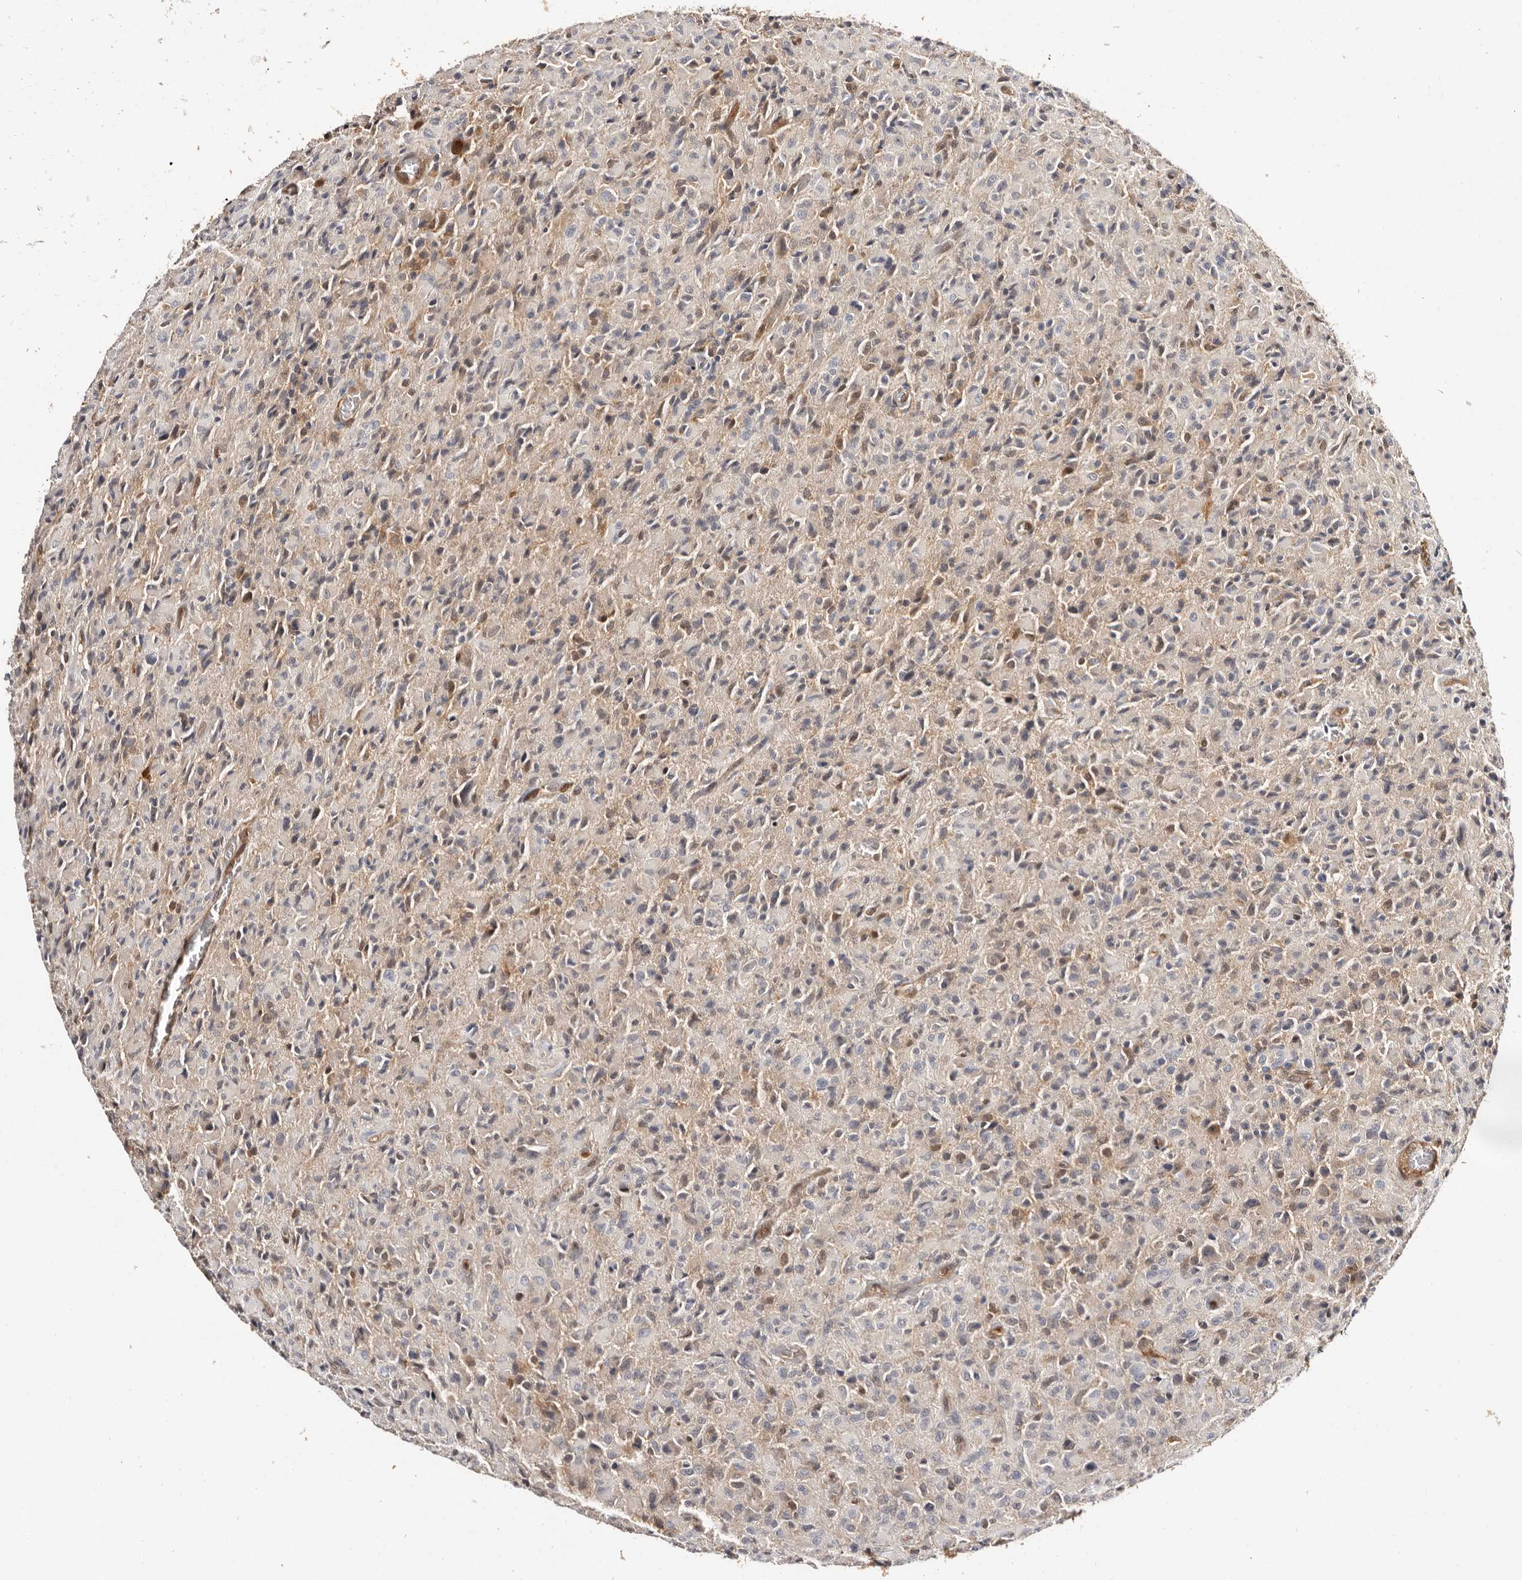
{"staining": {"intensity": "weak", "quantity": "25%-75%", "location": "cytoplasmic/membranous"}, "tissue": "glioma", "cell_type": "Tumor cells", "image_type": "cancer", "snomed": [{"axis": "morphology", "description": "Glioma, malignant, High grade"}, {"axis": "topography", "description": "Brain"}], "caption": "A high-resolution photomicrograph shows immunohistochemistry staining of glioma, which displays weak cytoplasmic/membranous positivity in approximately 25%-75% of tumor cells. Immunohistochemistry (ihc) stains the protein in brown and the nuclei are stained blue.", "gene": "TP53I3", "patient": {"sex": "female", "age": 57}}